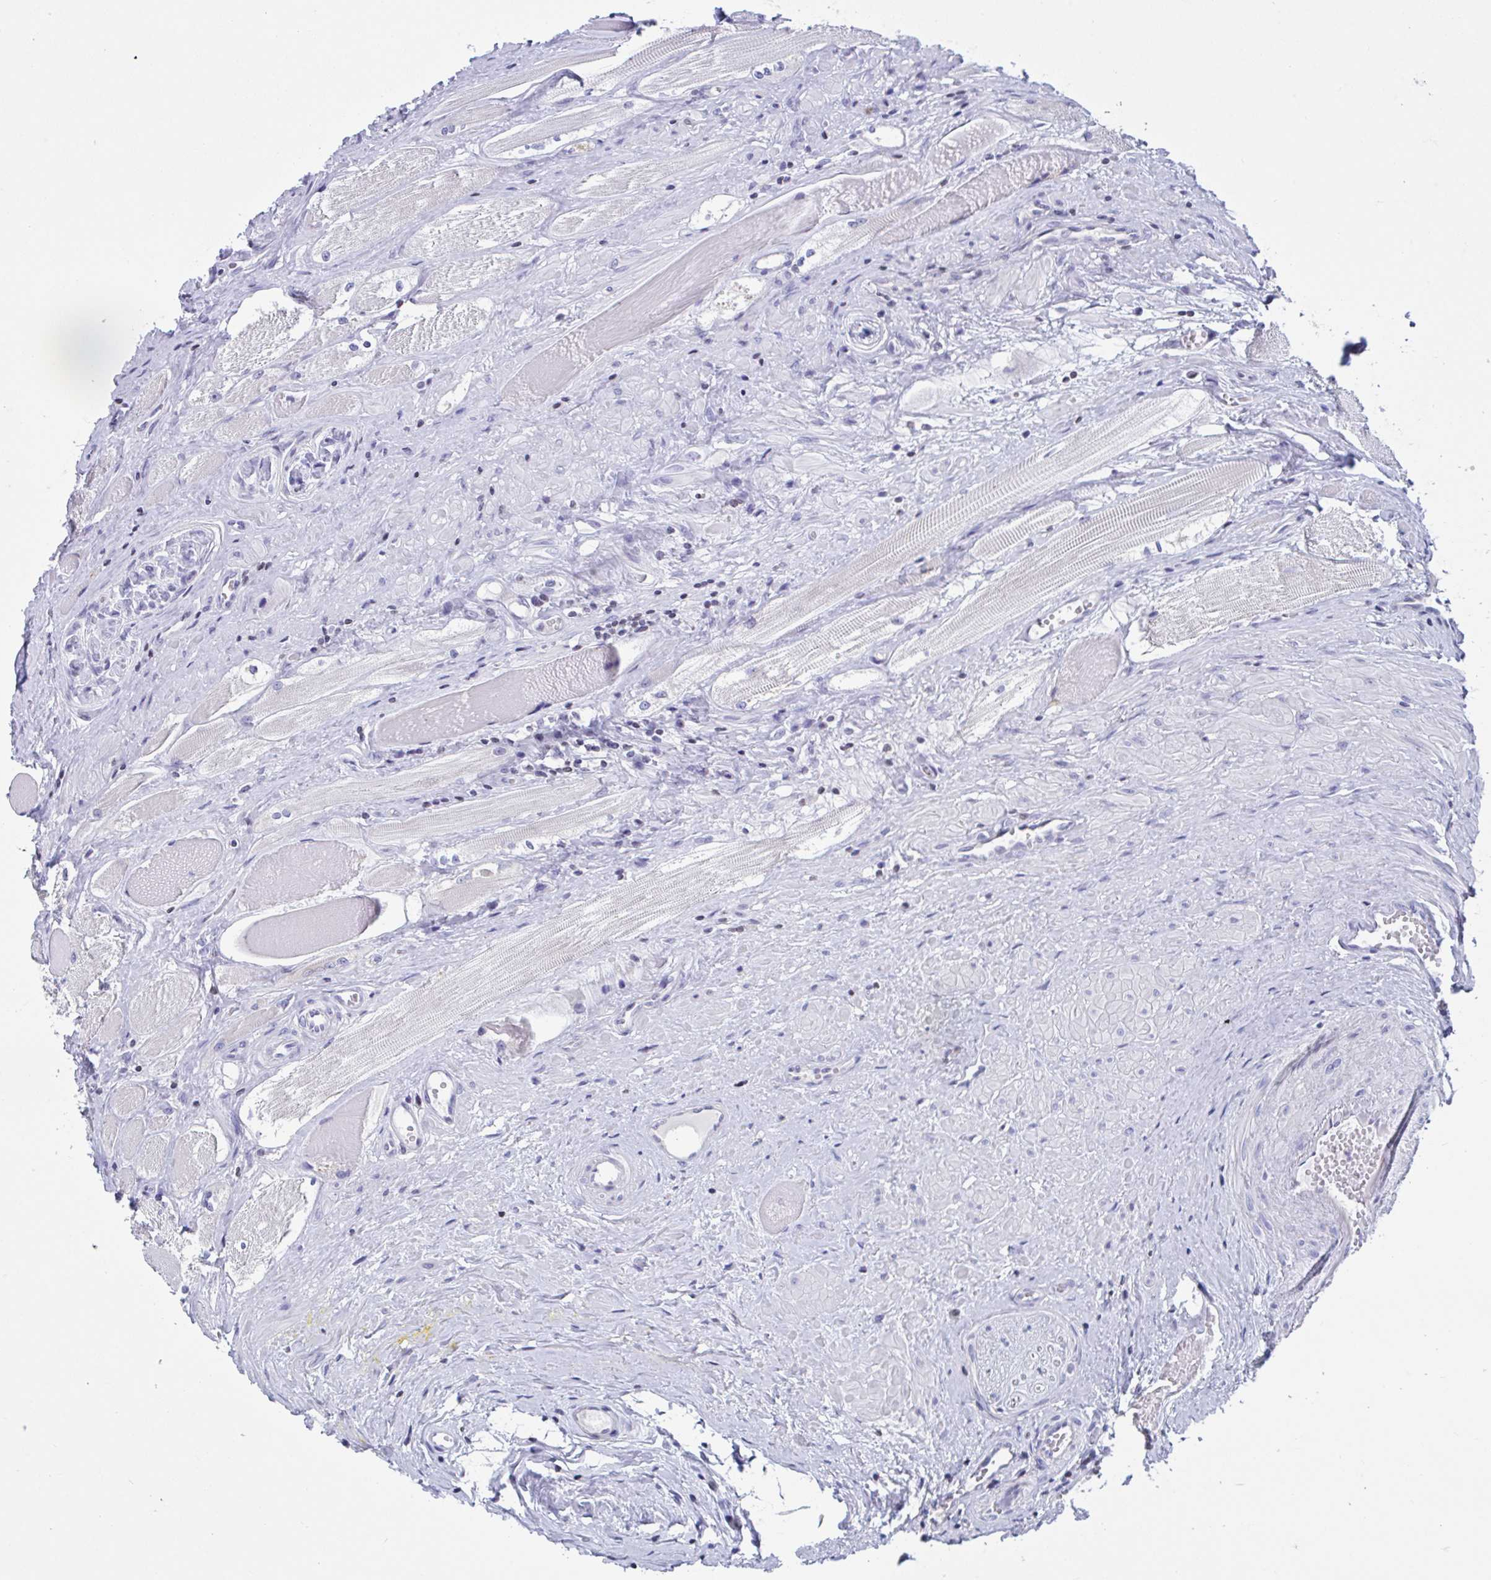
{"staining": {"intensity": "negative", "quantity": "none", "location": "none"}, "tissue": "prostate cancer", "cell_type": "Tumor cells", "image_type": "cancer", "snomed": [{"axis": "morphology", "description": "Adenocarcinoma, Low grade"}, {"axis": "topography", "description": "Prostate"}], "caption": "Prostate low-grade adenocarcinoma stained for a protein using IHC demonstrates no staining tumor cells.", "gene": "SNX11", "patient": {"sex": "male", "age": 55}}